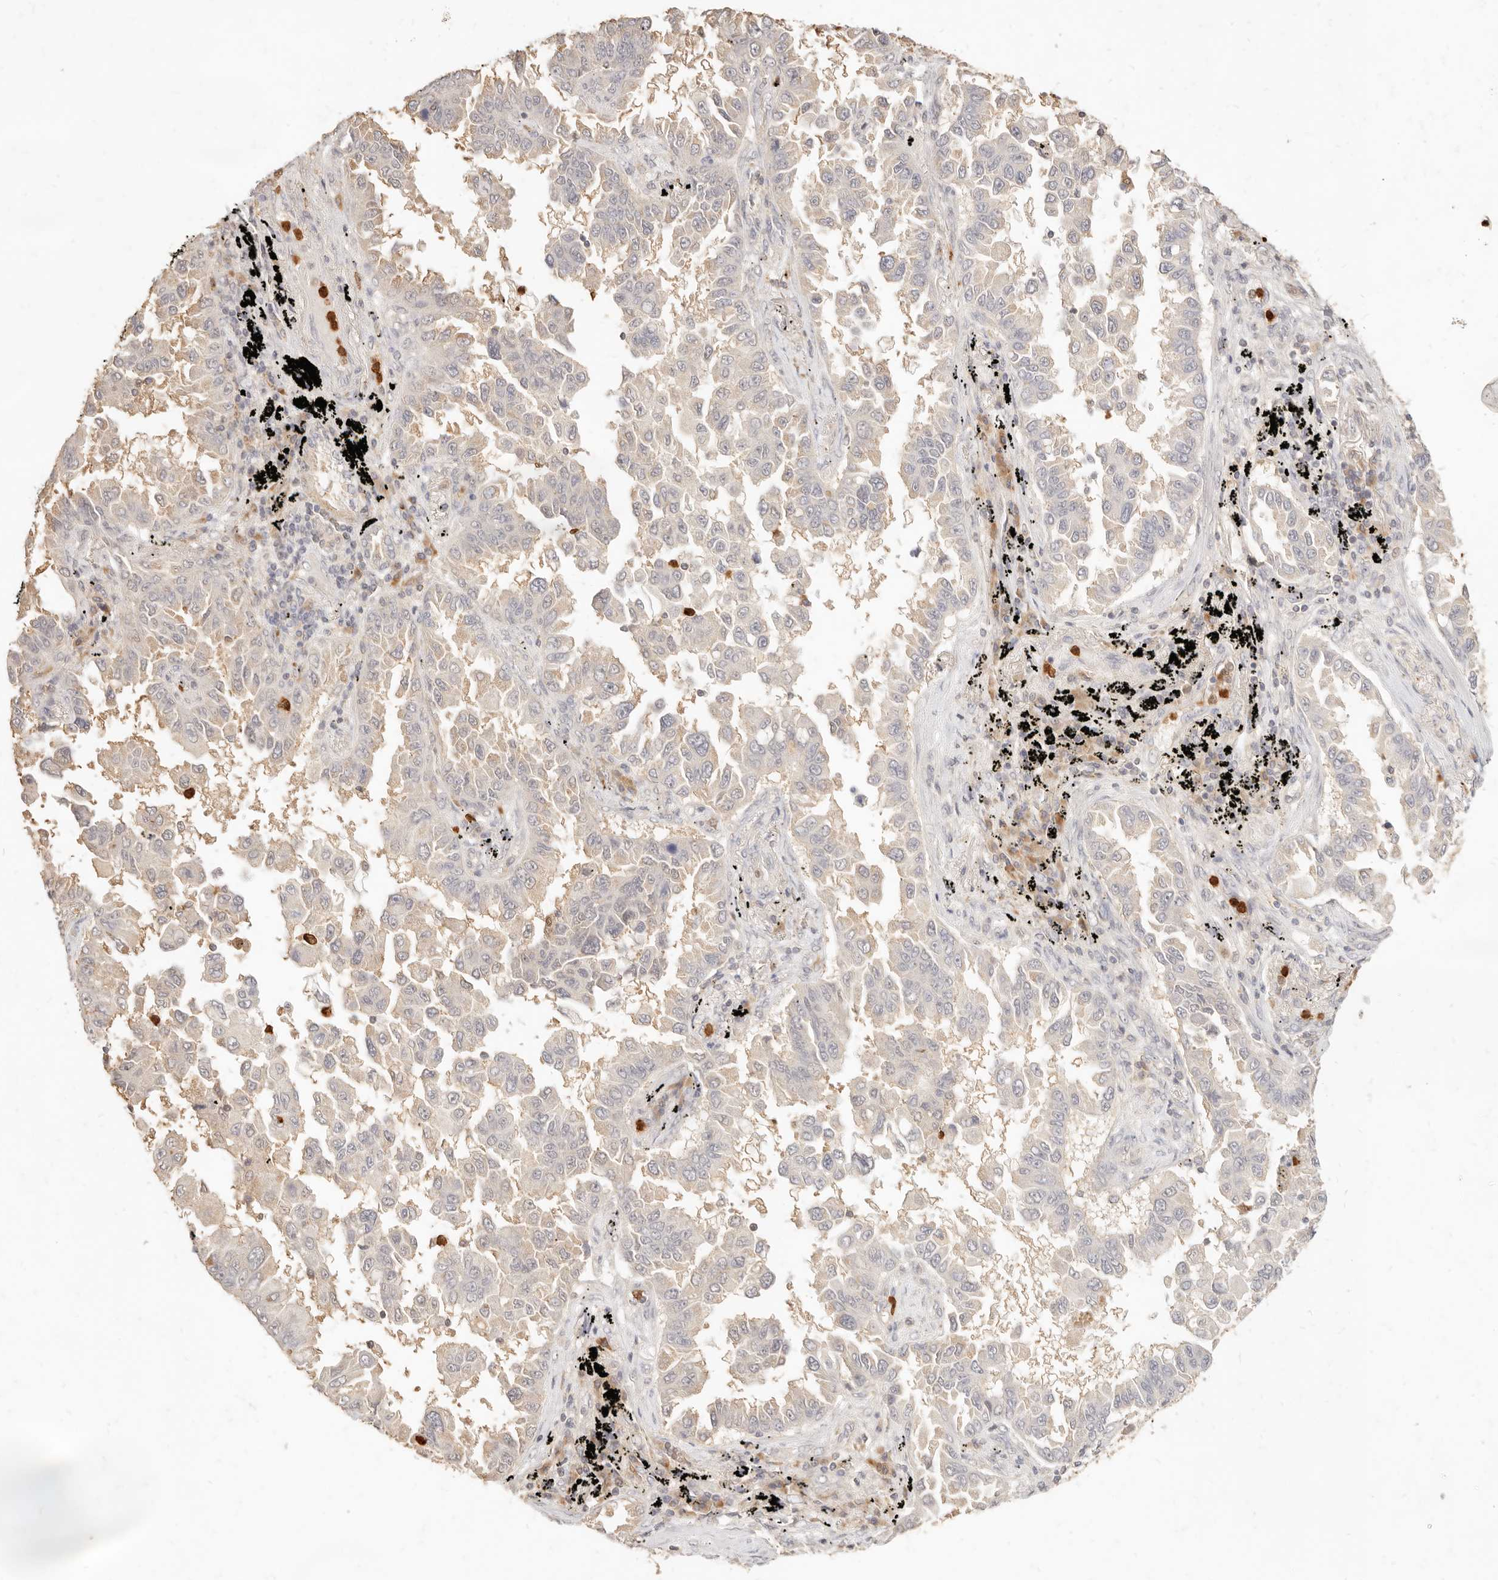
{"staining": {"intensity": "weak", "quantity": "<25%", "location": "cytoplasmic/membranous"}, "tissue": "lung cancer", "cell_type": "Tumor cells", "image_type": "cancer", "snomed": [{"axis": "morphology", "description": "Adenocarcinoma, NOS"}, {"axis": "topography", "description": "Lung"}], "caption": "Lung adenocarcinoma was stained to show a protein in brown. There is no significant staining in tumor cells.", "gene": "TMTC2", "patient": {"sex": "female", "age": 67}}